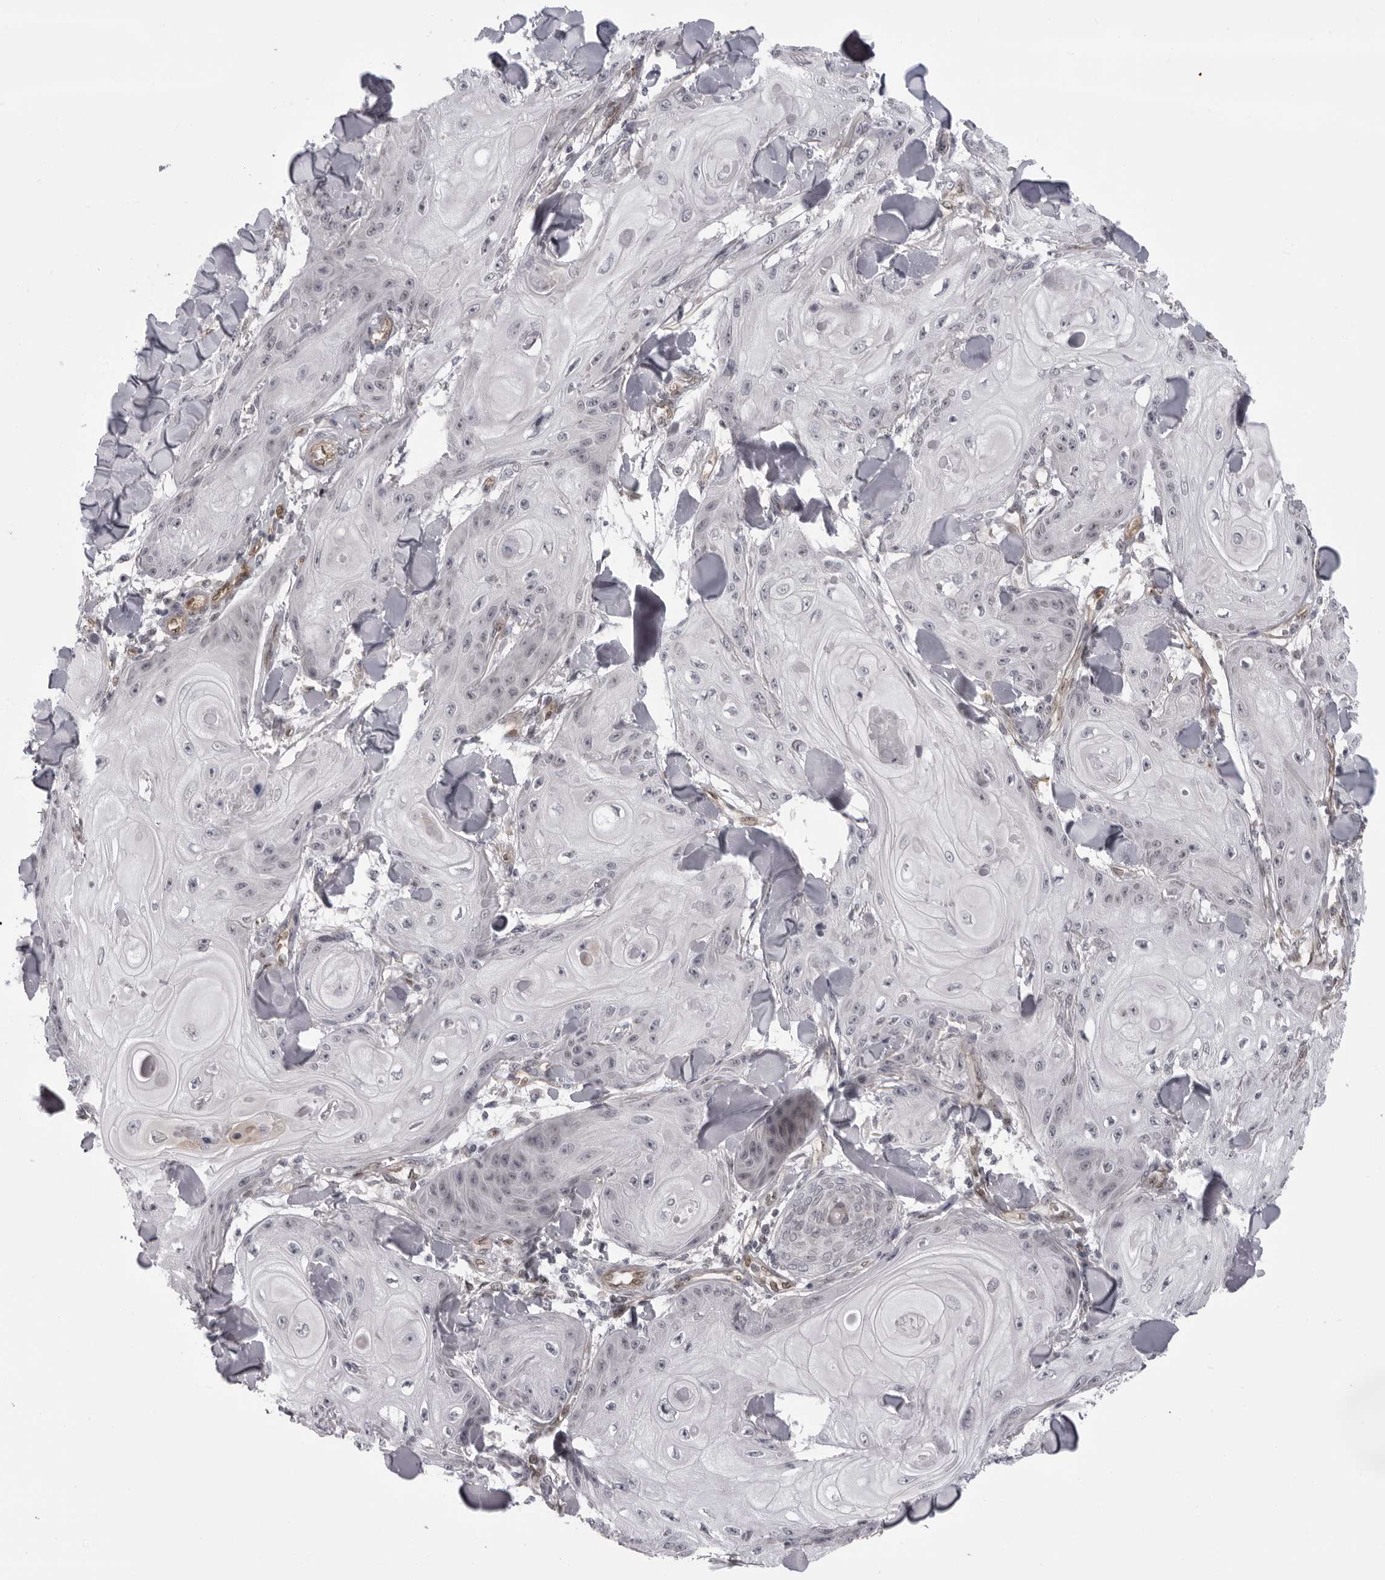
{"staining": {"intensity": "negative", "quantity": "none", "location": "none"}, "tissue": "skin cancer", "cell_type": "Tumor cells", "image_type": "cancer", "snomed": [{"axis": "morphology", "description": "Squamous cell carcinoma, NOS"}, {"axis": "topography", "description": "Skin"}], "caption": "Skin cancer (squamous cell carcinoma) was stained to show a protein in brown. There is no significant staining in tumor cells. (DAB immunohistochemistry (IHC) visualized using brightfield microscopy, high magnification).", "gene": "MAPK12", "patient": {"sex": "male", "age": 74}}